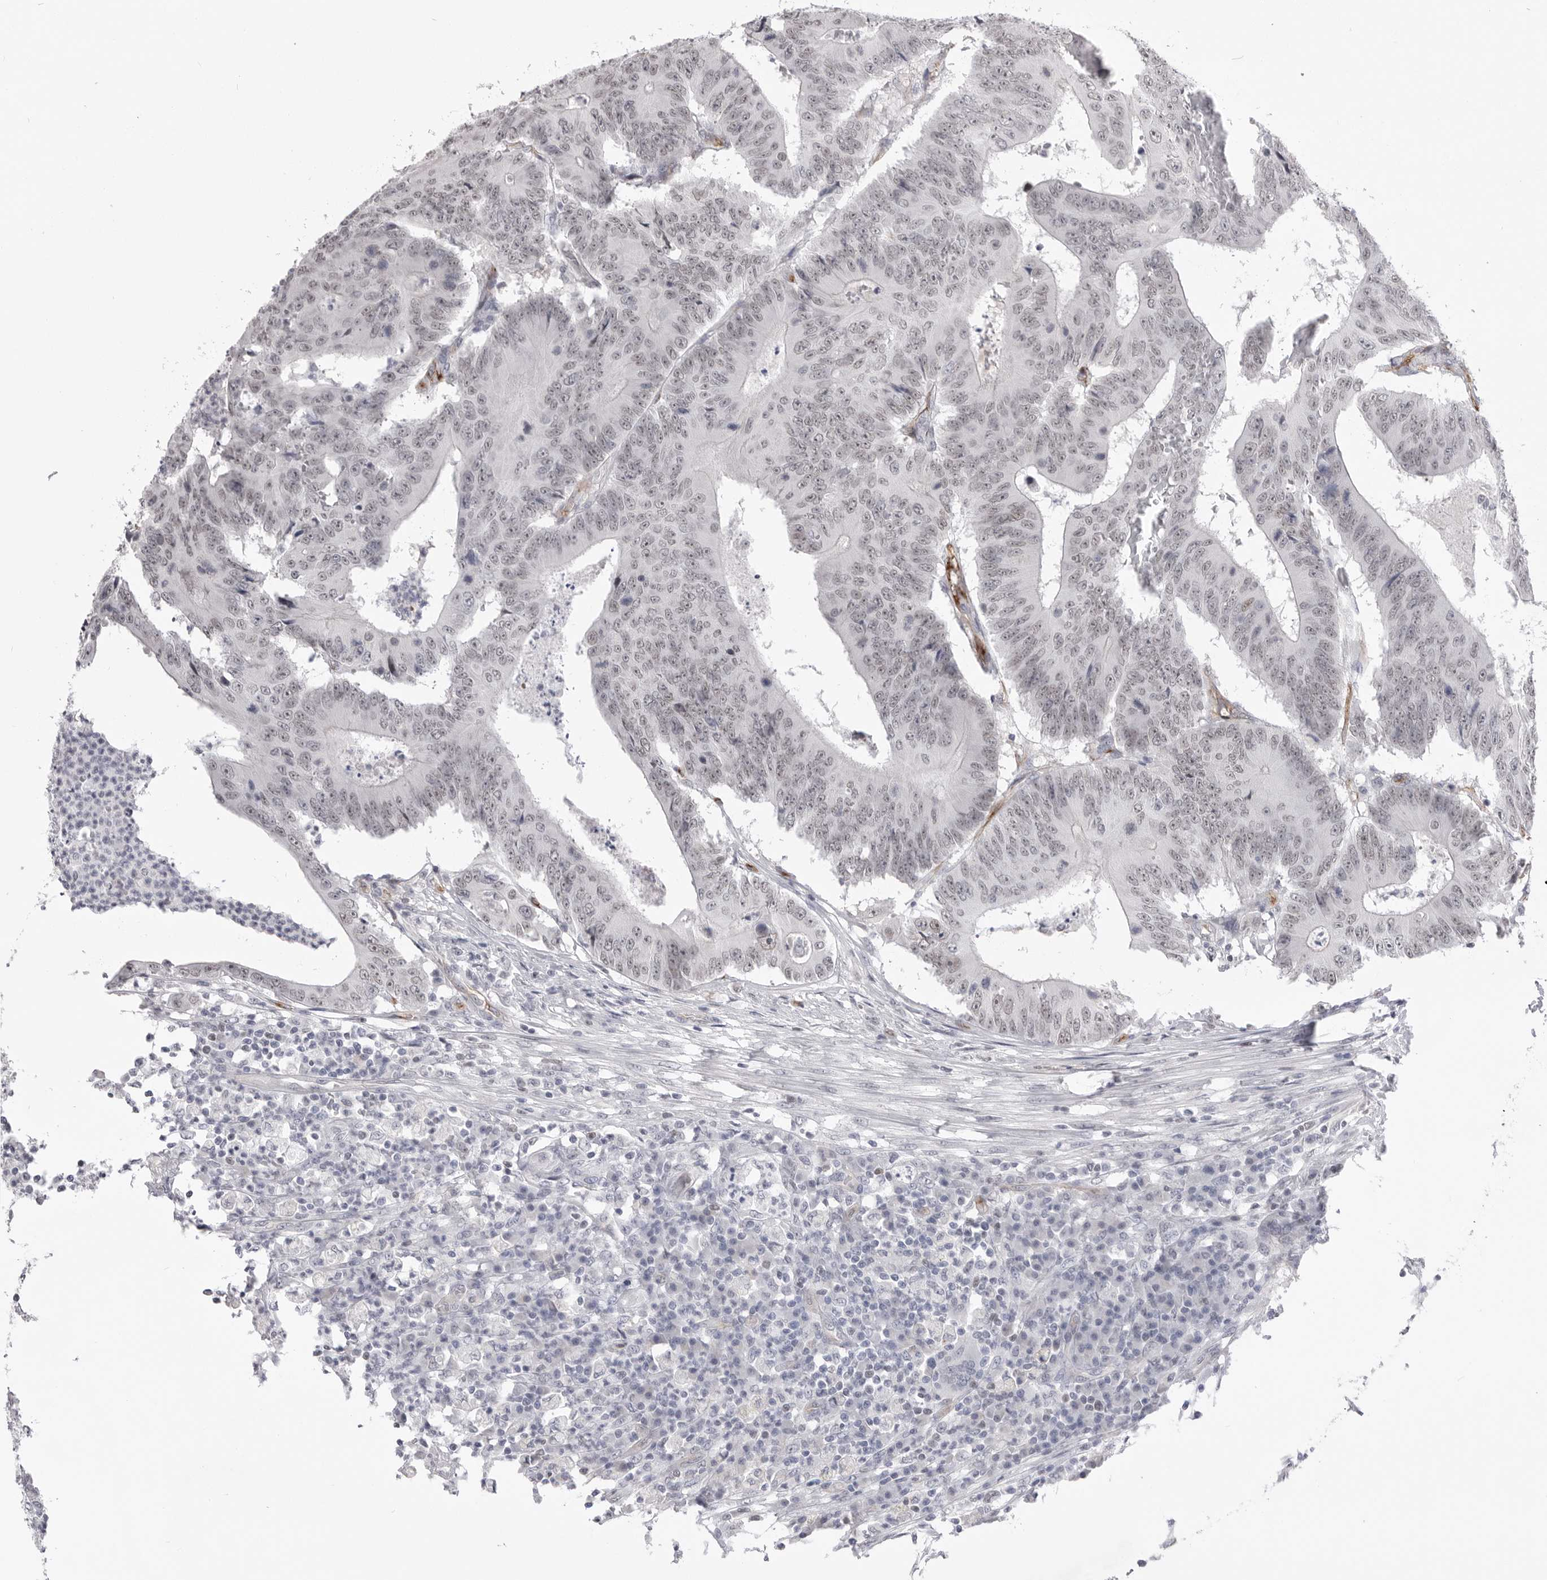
{"staining": {"intensity": "weak", "quantity": "<25%", "location": "nuclear"}, "tissue": "colorectal cancer", "cell_type": "Tumor cells", "image_type": "cancer", "snomed": [{"axis": "morphology", "description": "Adenocarcinoma, NOS"}, {"axis": "topography", "description": "Colon"}], "caption": "Immunohistochemistry photomicrograph of neoplastic tissue: human adenocarcinoma (colorectal) stained with DAB (3,3'-diaminobenzidine) reveals no significant protein positivity in tumor cells. (DAB (3,3'-diaminobenzidine) immunohistochemistry (IHC), high magnification).", "gene": "ZBTB7B", "patient": {"sex": "male", "age": 83}}